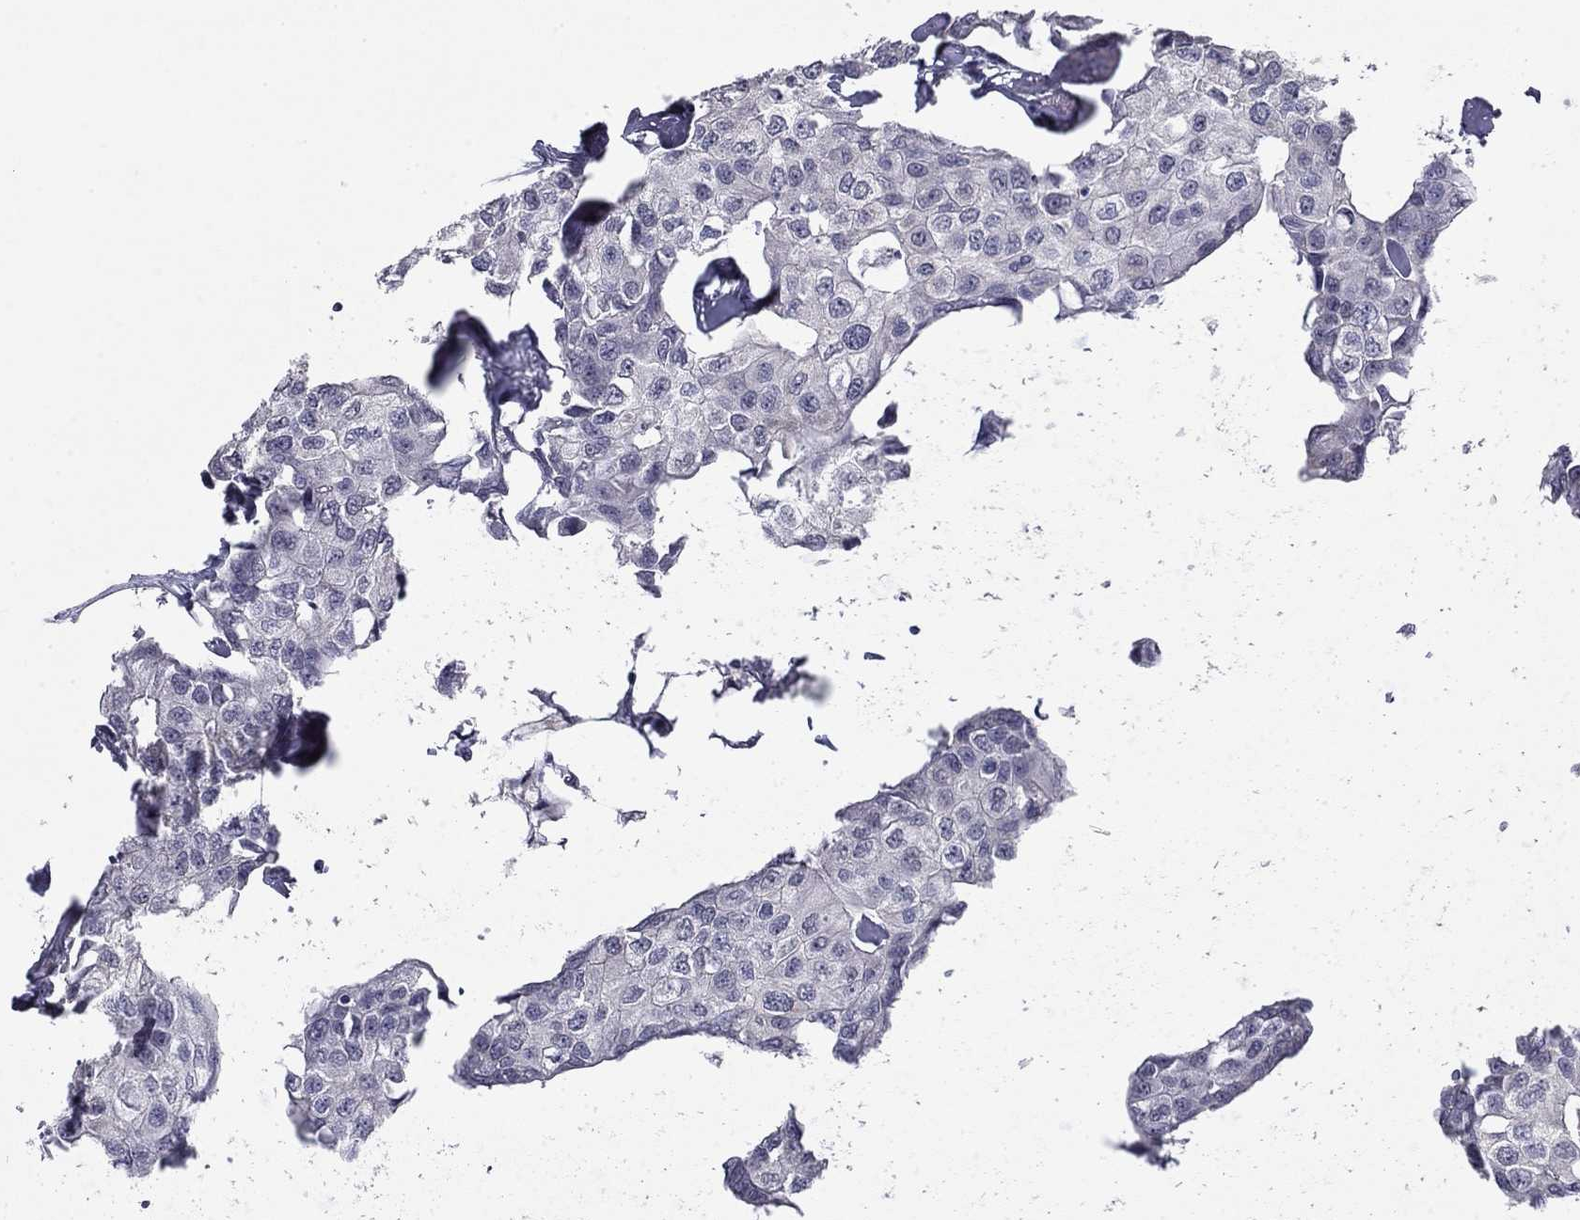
{"staining": {"intensity": "negative", "quantity": "none", "location": "none"}, "tissue": "breast cancer", "cell_type": "Tumor cells", "image_type": "cancer", "snomed": [{"axis": "morphology", "description": "Duct carcinoma"}, {"axis": "topography", "description": "Breast"}], "caption": "The micrograph shows no staining of tumor cells in breast intraductal carcinoma.", "gene": "PRRT2", "patient": {"sex": "female", "age": 80}}